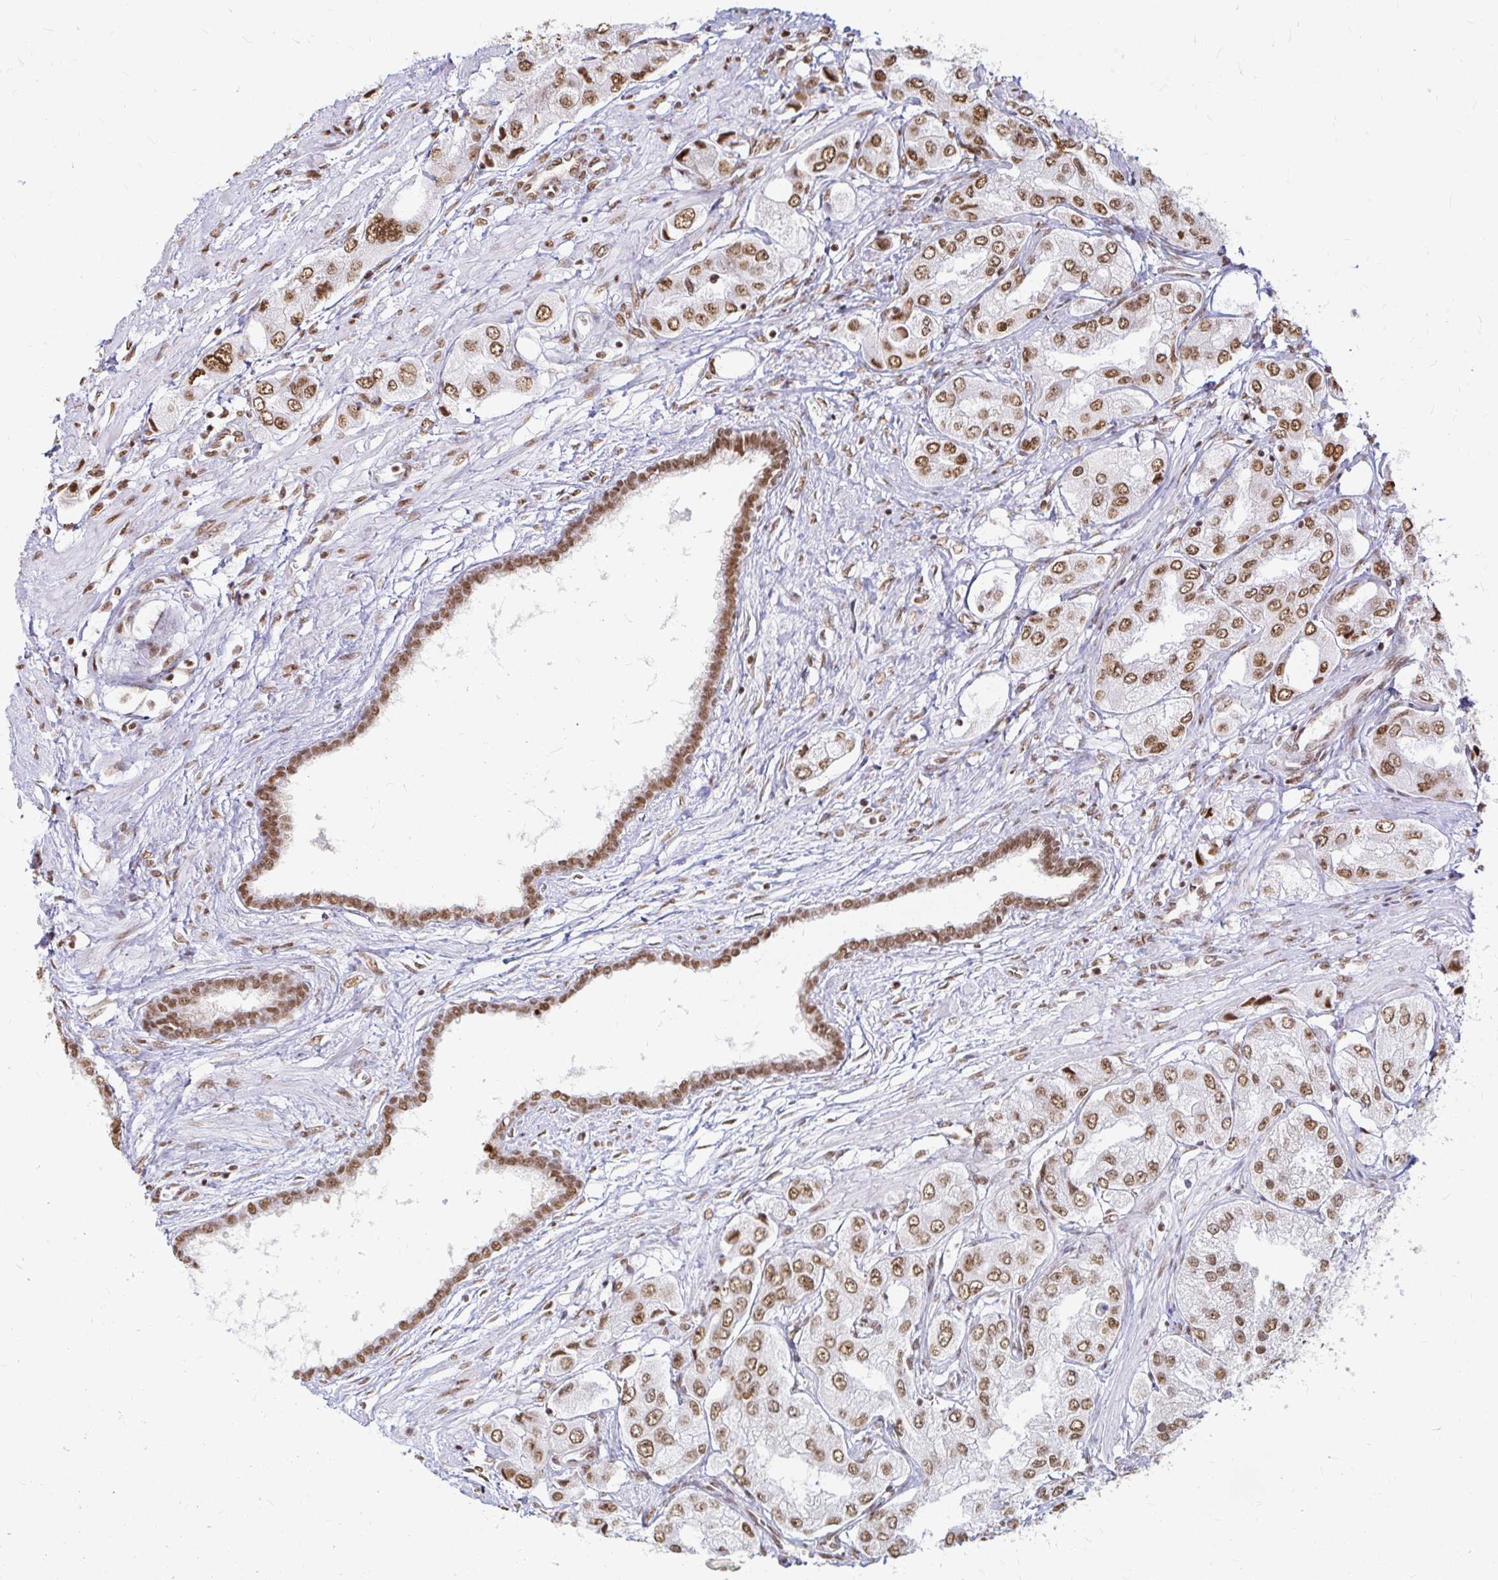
{"staining": {"intensity": "moderate", "quantity": ">75%", "location": "nuclear"}, "tissue": "prostate cancer", "cell_type": "Tumor cells", "image_type": "cancer", "snomed": [{"axis": "morphology", "description": "Adenocarcinoma, Low grade"}, {"axis": "topography", "description": "Prostate"}], "caption": "Immunohistochemistry image of neoplastic tissue: prostate low-grade adenocarcinoma stained using IHC displays medium levels of moderate protein expression localized specifically in the nuclear of tumor cells, appearing as a nuclear brown color.", "gene": "HNRNPU", "patient": {"sex": "male", "age": 69}}